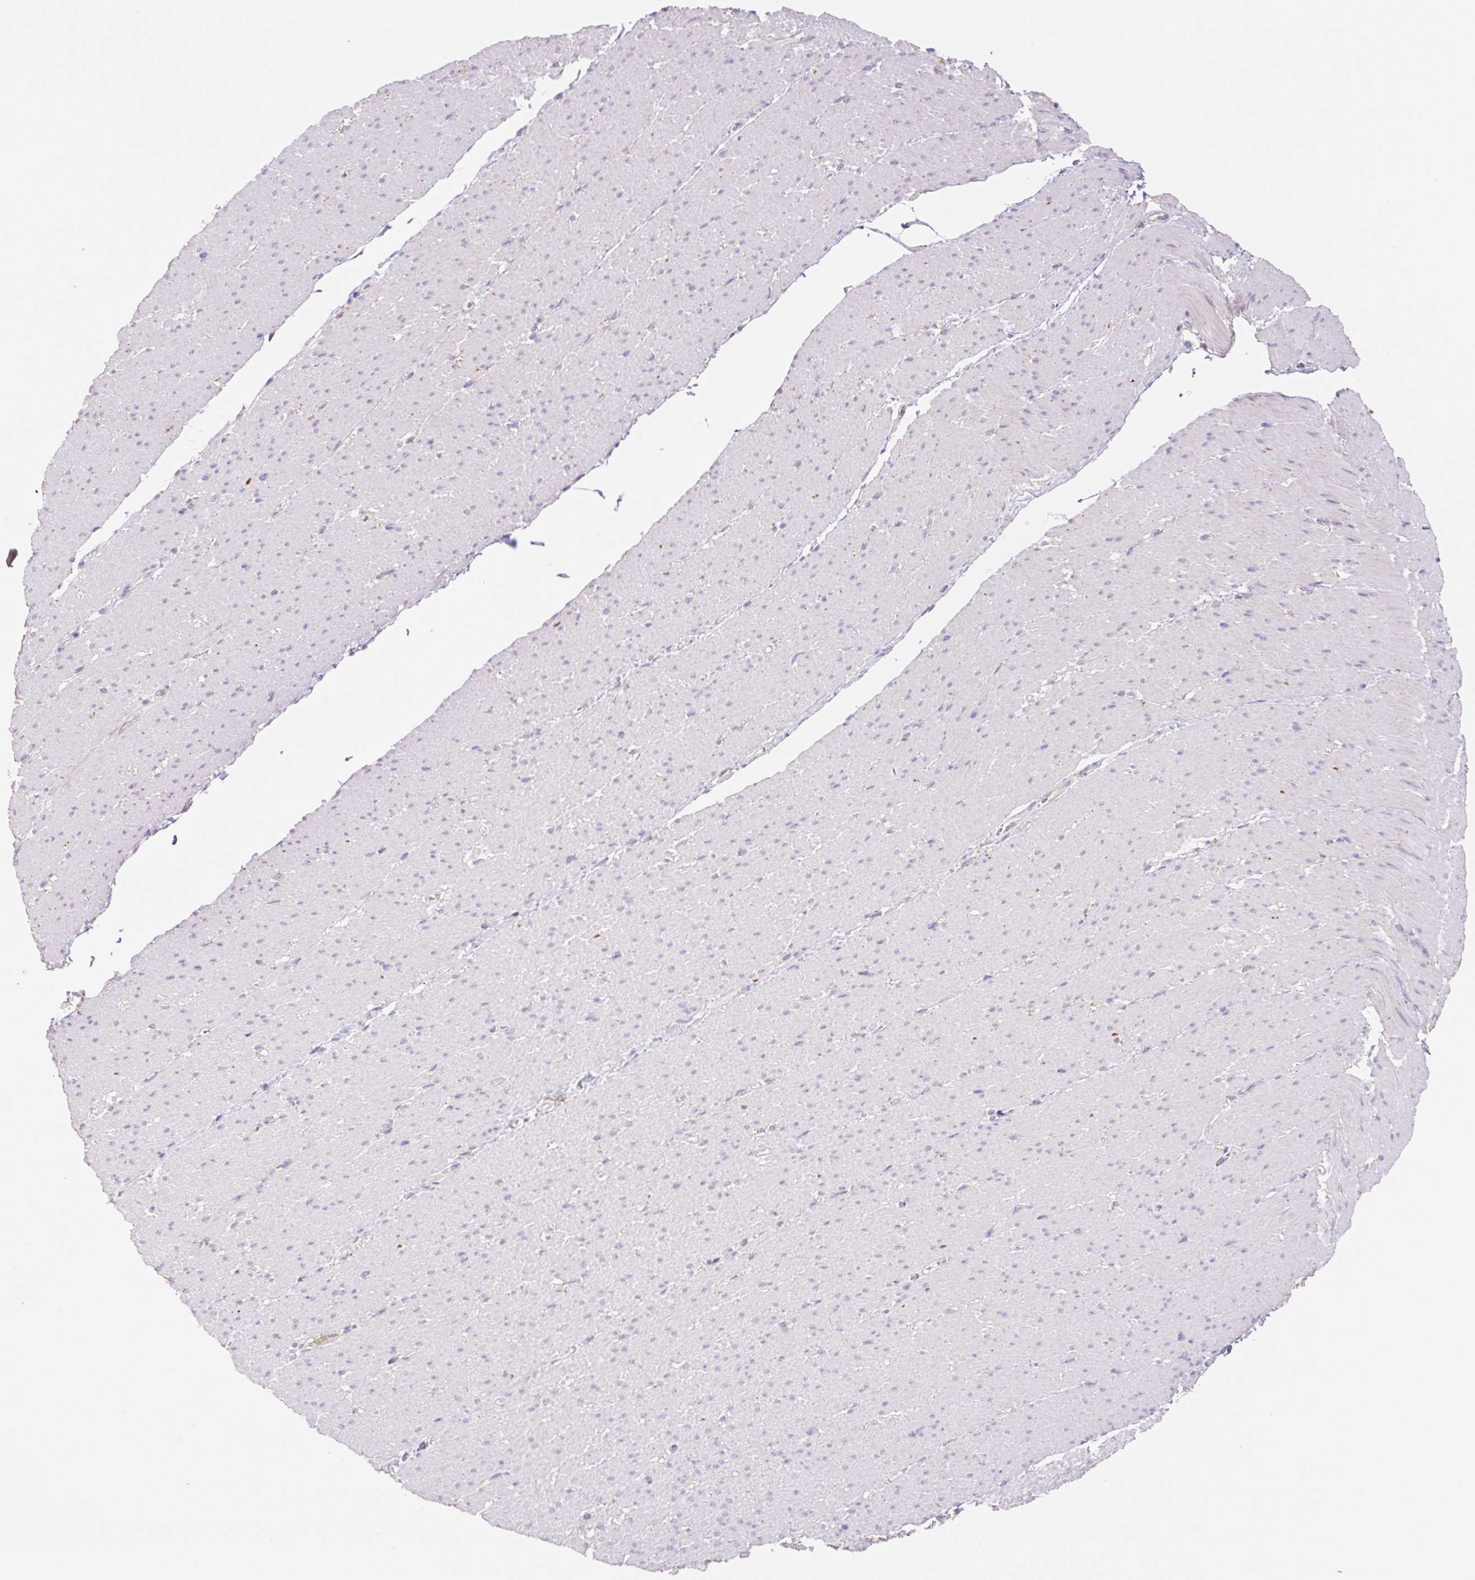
{"staining": {"intensity": "negative", "quantity": "none", "location": "none"}, "tissue": "smooth muscle", "cell_type": "Smooth muscle cells", "image_type": "normal", "snomed": [{"axis": "morphology", "description": "Normal tissue, NOS"}, {"axis": "topography", "description": "Smooth muscle"}, {"axis": "topography", "description": "Rectum"}], "caption": "This is an immunohistochemistry histopathology image of normal human smooth muscle. There is no expression in smooth muscle cells.", "gene": "COPZ2", "patient": {"sex": "male", "age": 53}}